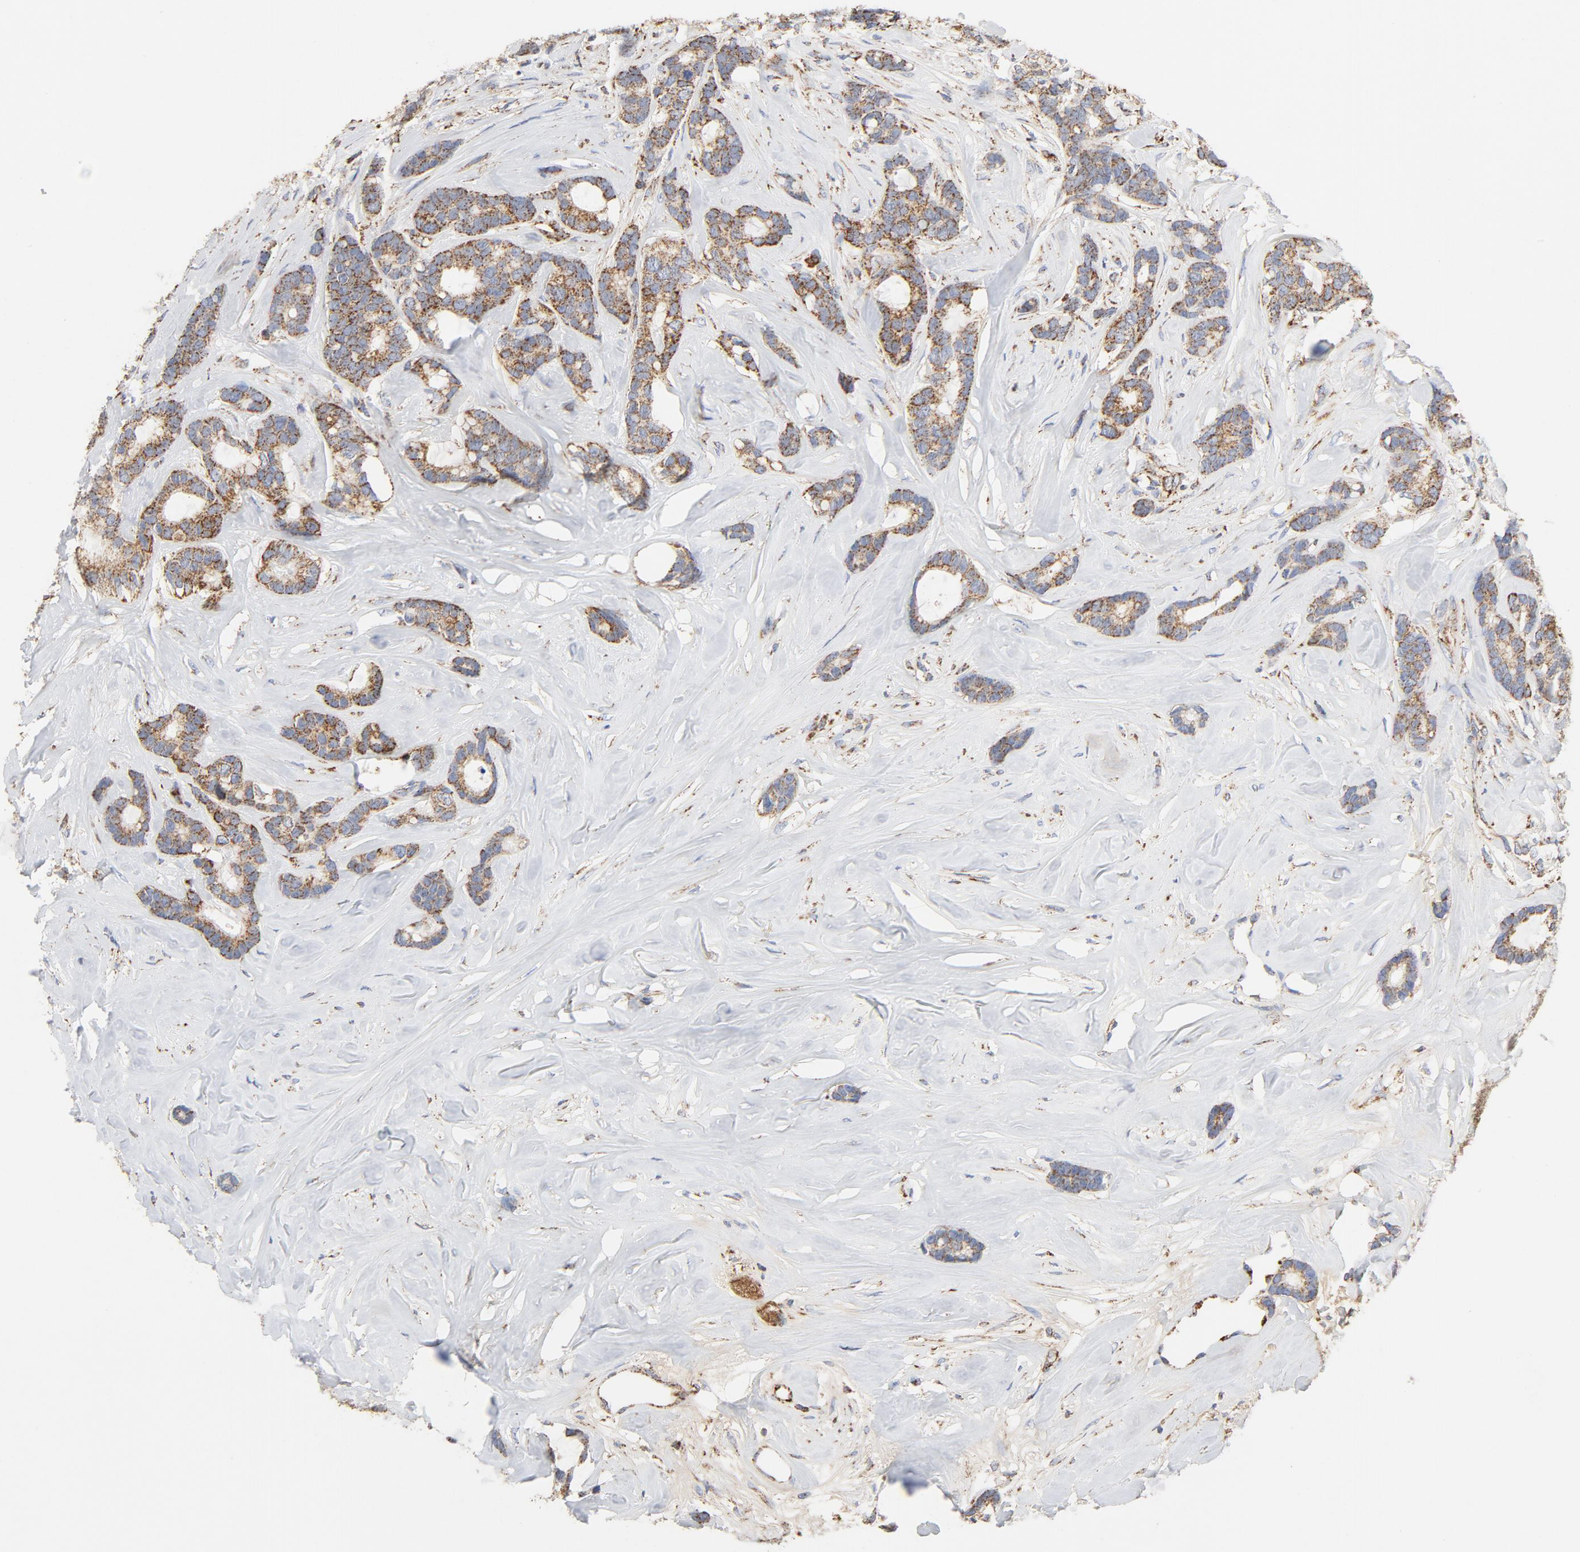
{"staining": {"intensity": "moderate", "quantity": ">75%", "location": "cytoplasmic/membranous"}, "tissue": "breast cancer", "cell_type": "Tumor cells", "image_type": "cancer", "snomed": [{"axis": "morphology", "description": "Duct carcinoma"}, {"axis": "topography", "description": "Breast"}], "caption": "A high-resolution micrograph shows IHC staining of invasive ductal carcinoma (breast), which displays moderate cytoplasmic/membranous positivity in about >75% of tumor cells.", "gene": "PCNX4", "patient": {"sex": "female", "age": 87}}